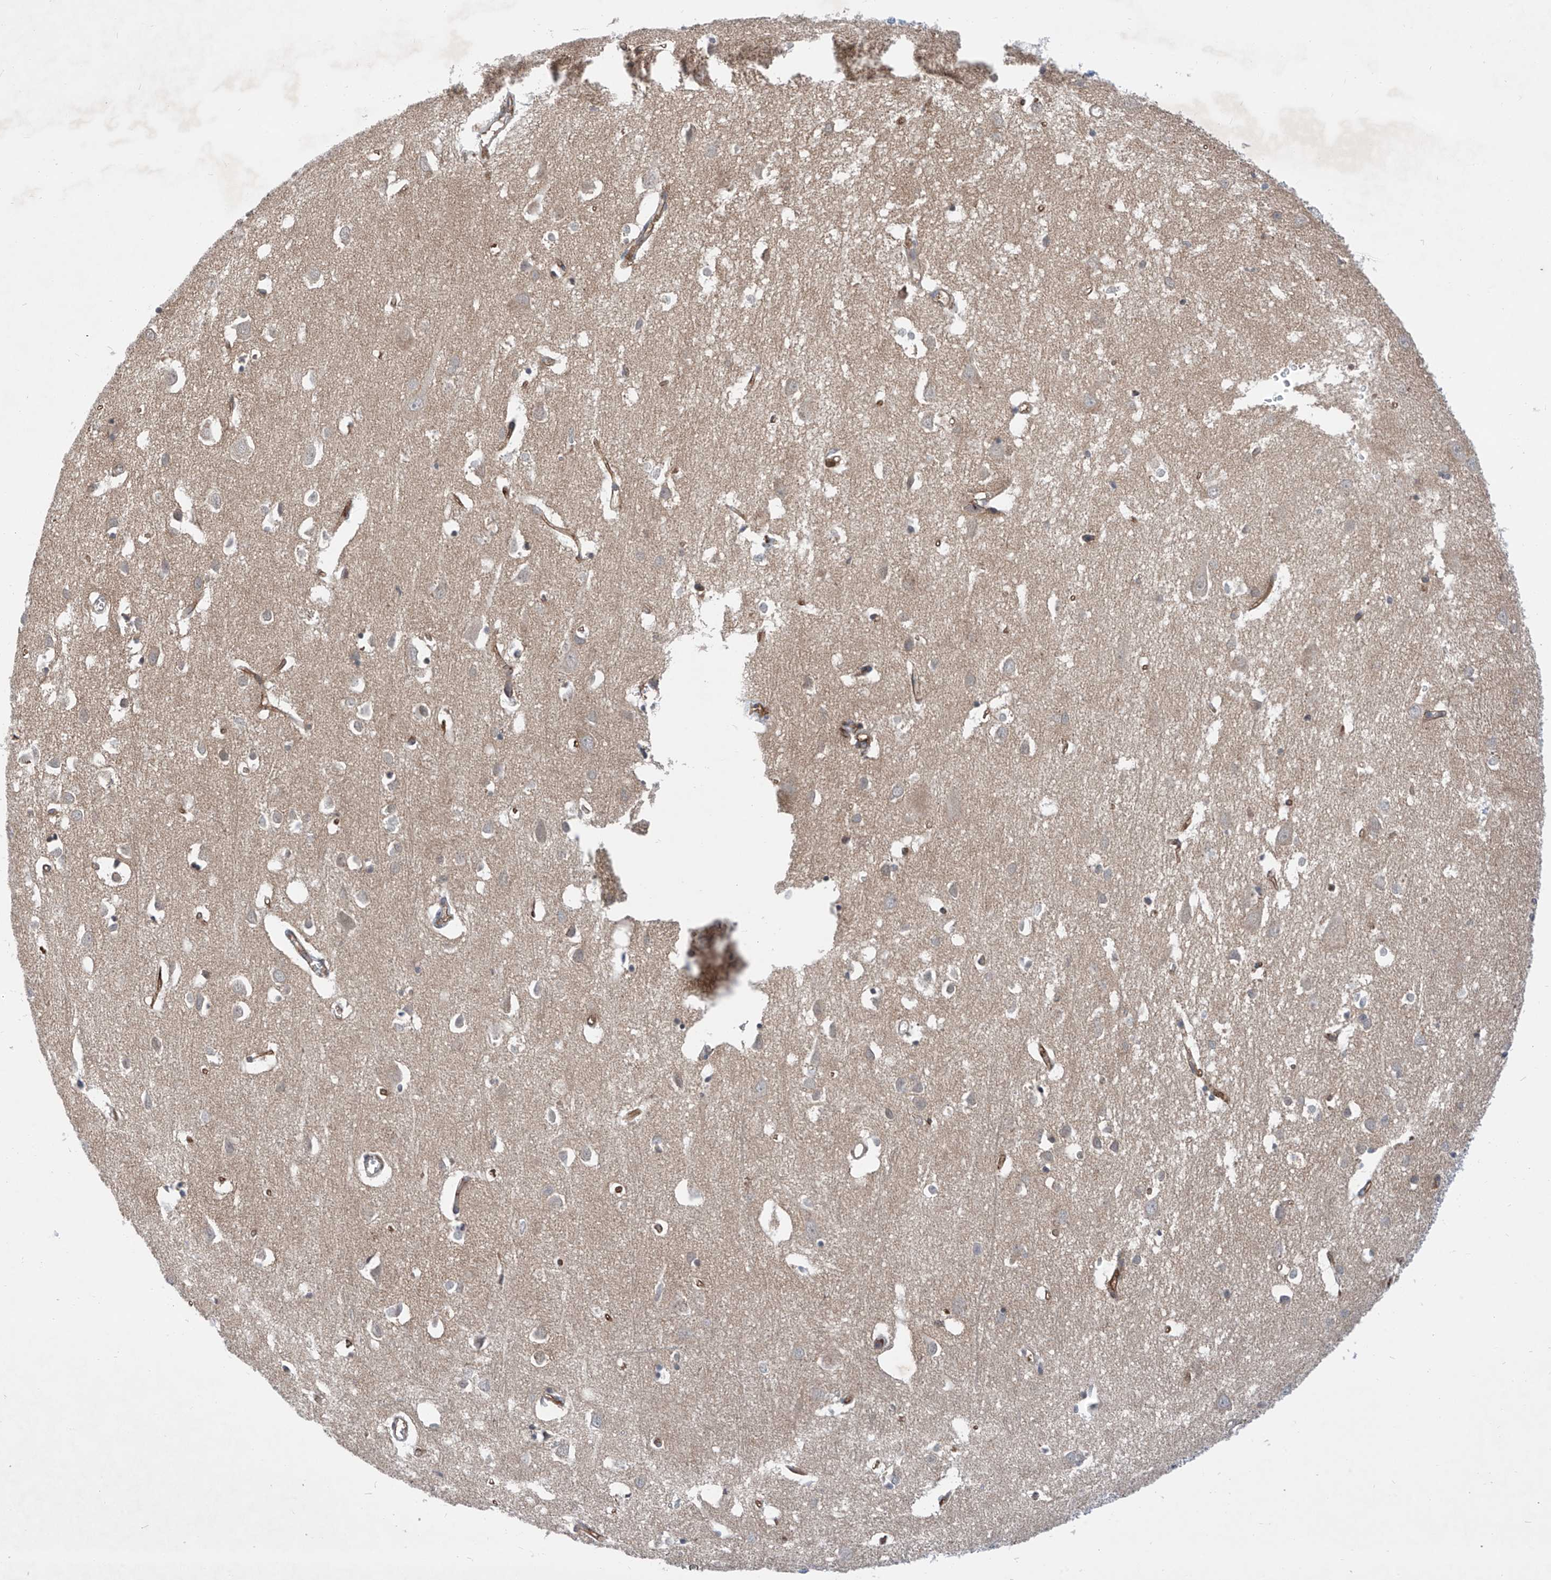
{"staining": {"intensity": "weak", "quantity": ">75%", "location": "cytoplasmic/membranous"}, "tissue": "cerebral cortex", "cell_type": "Endothelial cells", "image_type": "normal", "snomed": [{"axis": "morphology", "description": "Normal tissue, NOS"}, {"axis": "topography", "description": "Cerebral cortex"}], "caption": "Immunohistochemistry (DAB) staining of benign human cerebral cortex displays weak cytoplasmic/membranous protein positivity in about >75% of endothelial cells.", "gene": "ABLIM2", "patient": {"sex": "female", "age": 64}}